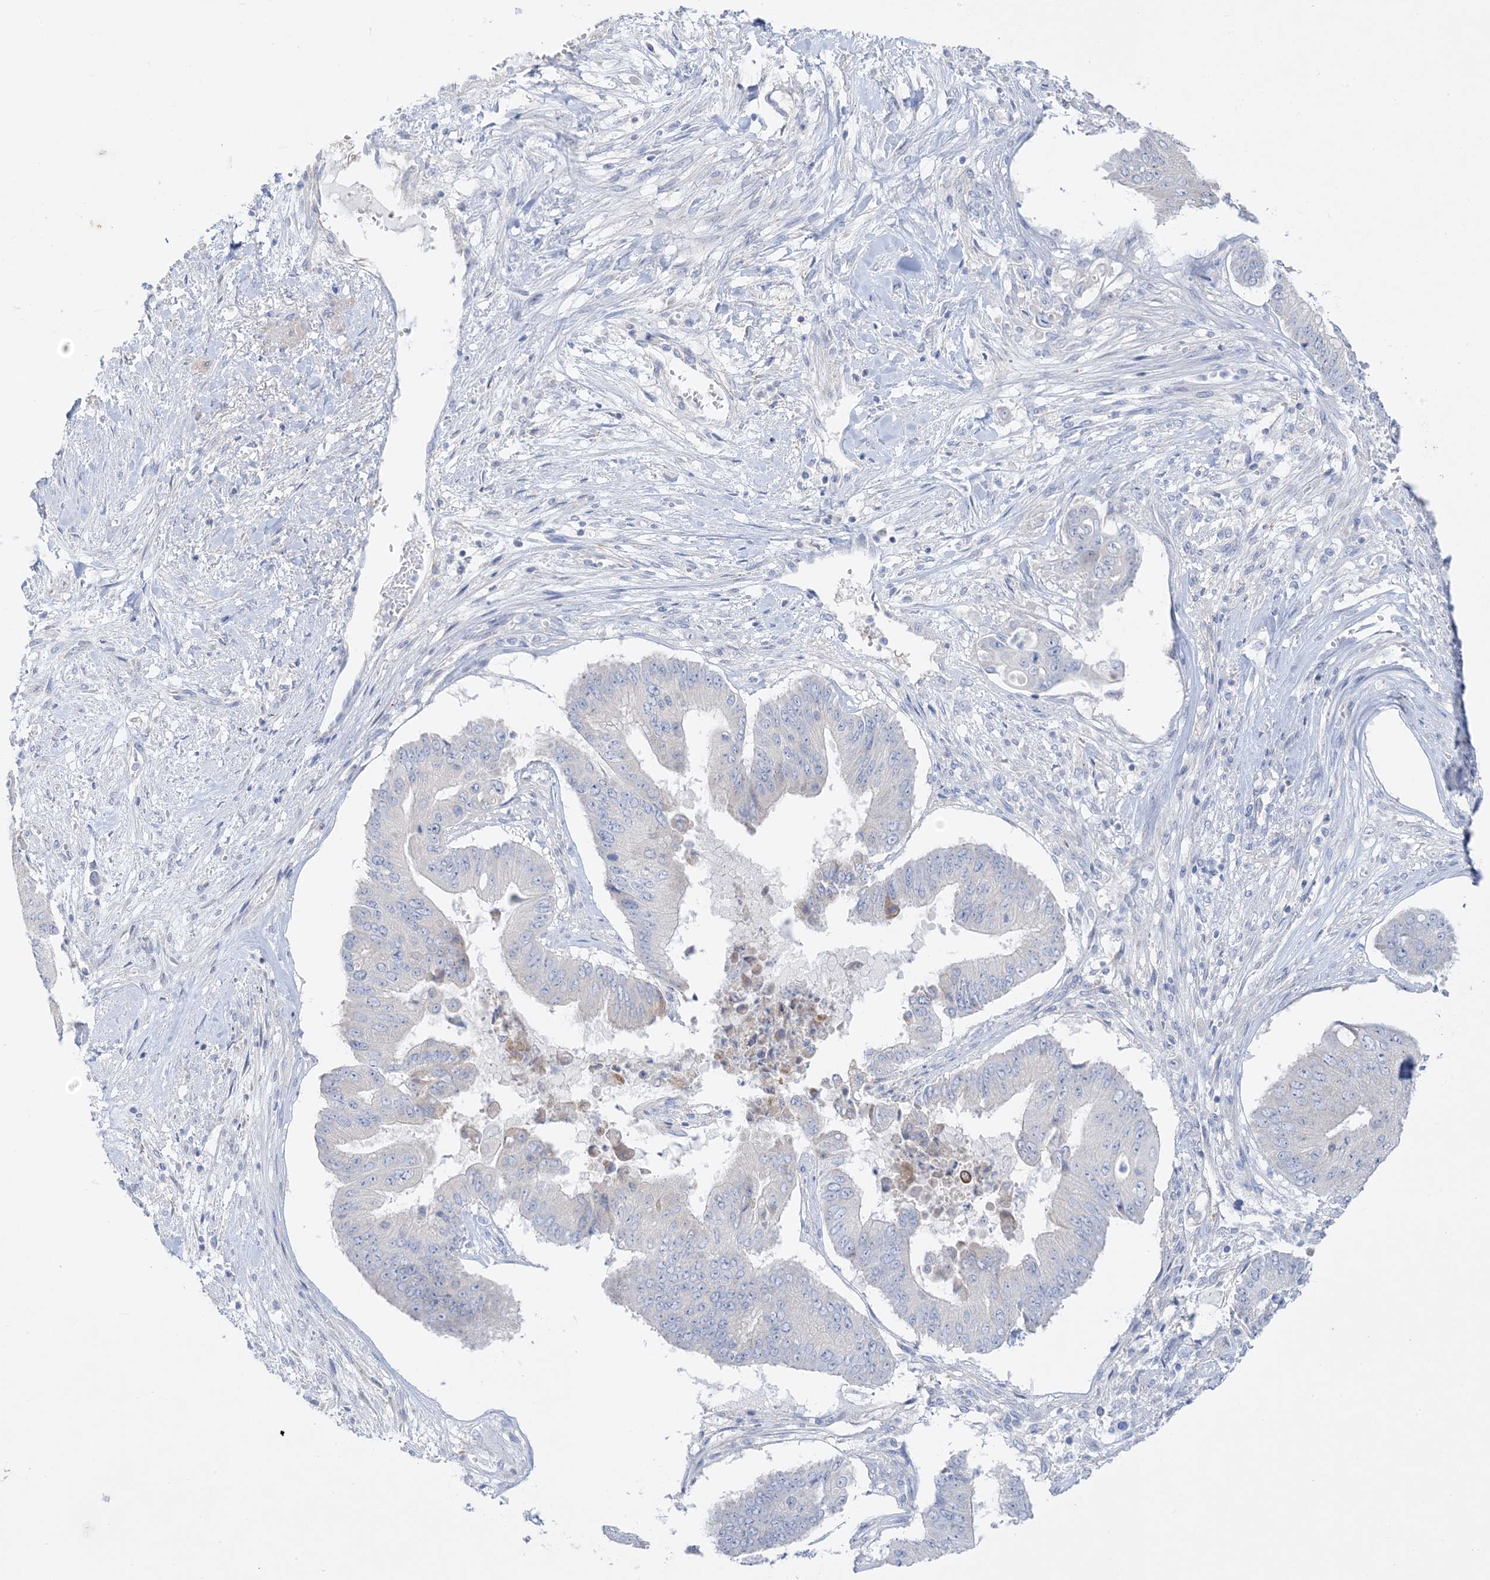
{"staining": {"intensity": "negative", "quantity": "none", "location": "none"}, "tissue": "pancreatic cancer", "cell_type": "Tumor cells", "image_type": "cancer", "snomed": [{"axis": "morphology", "description": "Adenocarcinoma, NOS"}, {"axis": "topography", "description": "Pancreas"}], "caption": "A high-resolution micrograph shows immunohistochemistry (IHC) staining of pancreatic cancer (adenocarcinoma), which exhibits no significant expression in tumor cells. The staining is performed using DAB (3,3'-diaminobenzidine) brown chromogen with nuclei counter-stained in using hematoxylin.", "gene": "FAM184A", "patient": {"sex": "female", "age": 77}}